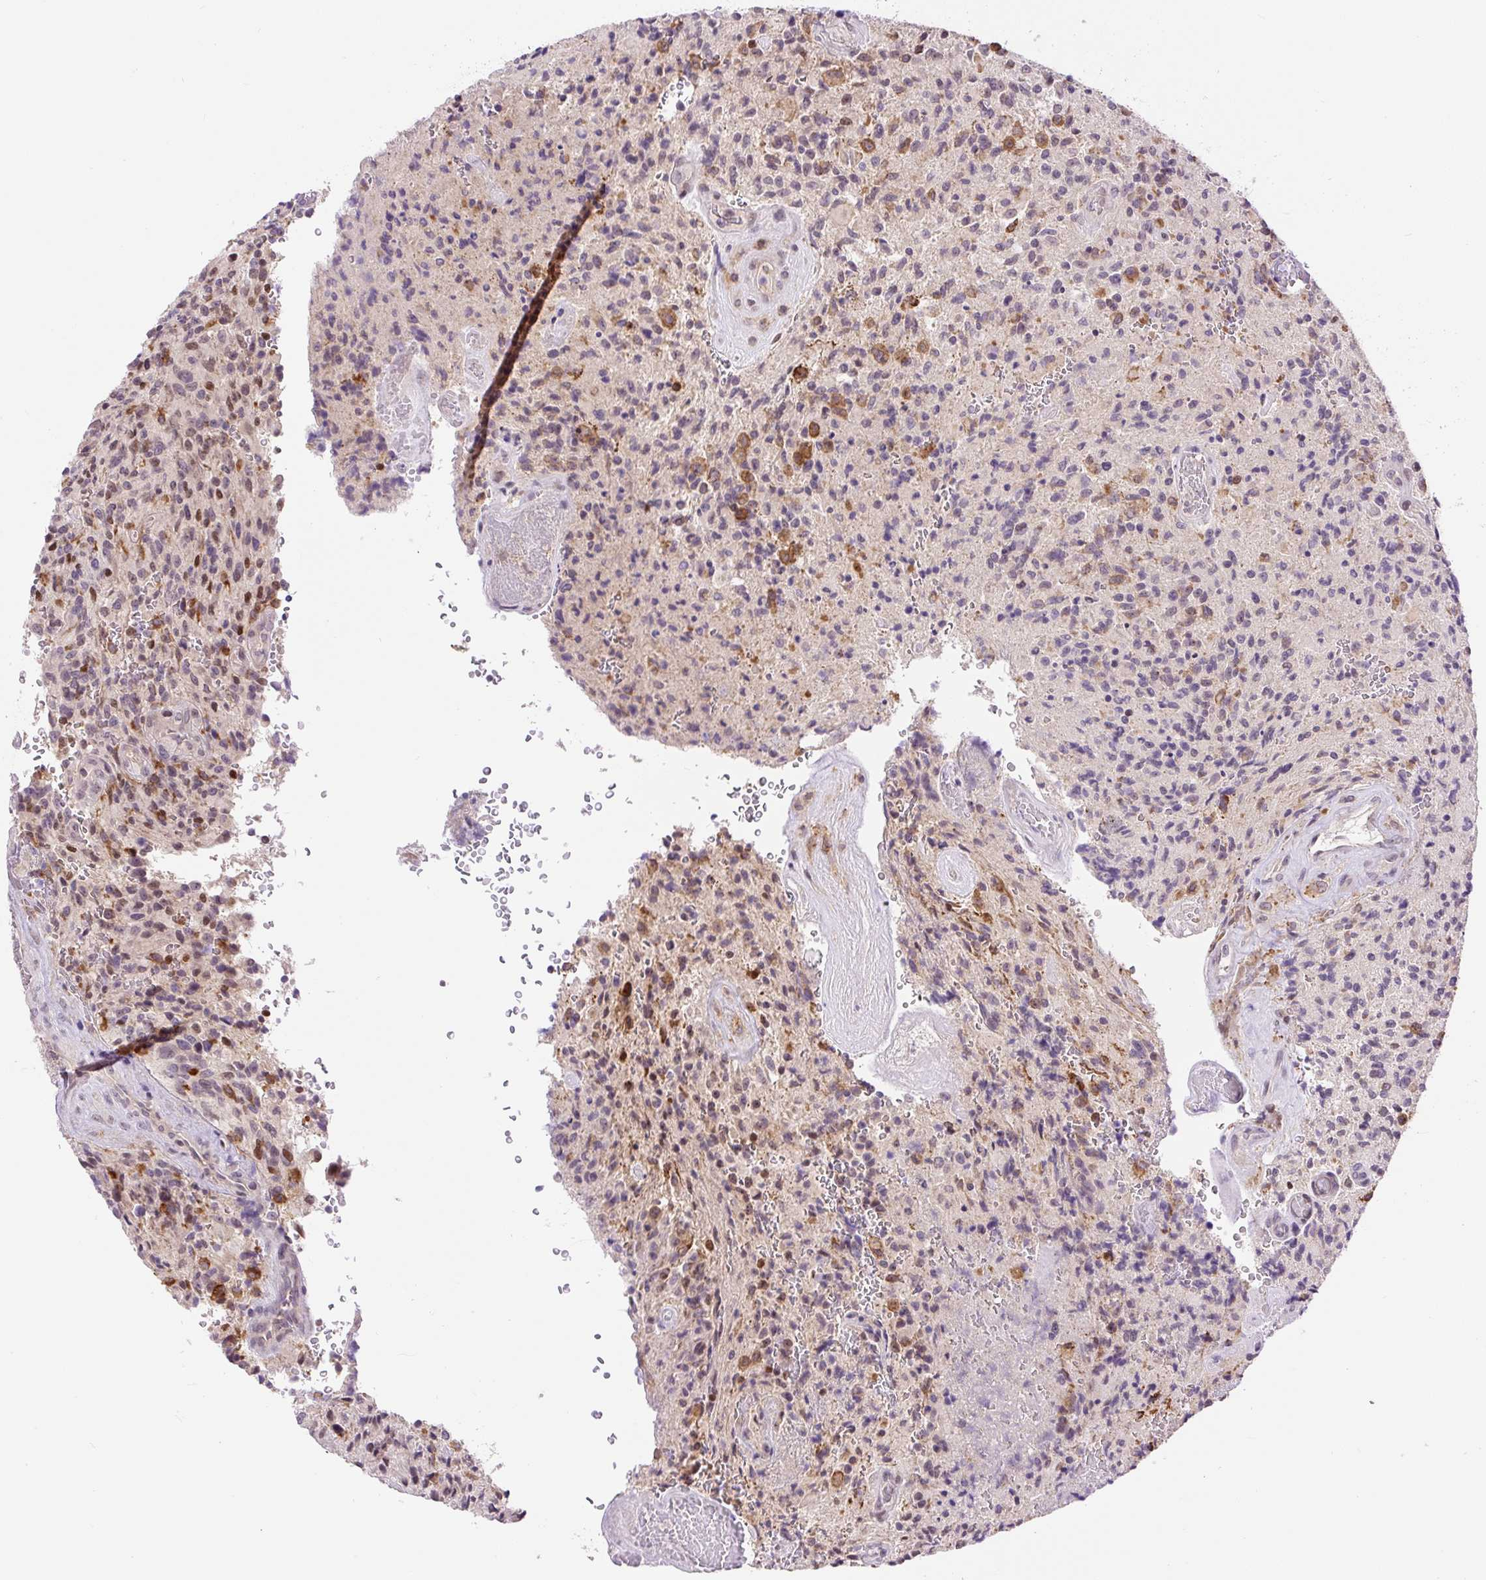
{"staining": {"intensity": "moderate", "quantity": "<25%", "location": "cytoplasmic/membranous"}, "tissue": "glioma", "cell_type": "Tumor cells", "image_type": "cancer", "snomed": [{"axis": "morphology", "description": "Normal tissue, NOS"}, {"axis": "morphology", "description": "Glioma, malignant, High grade"}, {"axis": "topography", "description": "Cerebral cortex"}], "caption": "Moderate cytoplasmic/membranous positivity is present in about <25% of tumor cells in glioma.", "gene": "CARD11", "patient": {"sex": "male", "age": 56}}